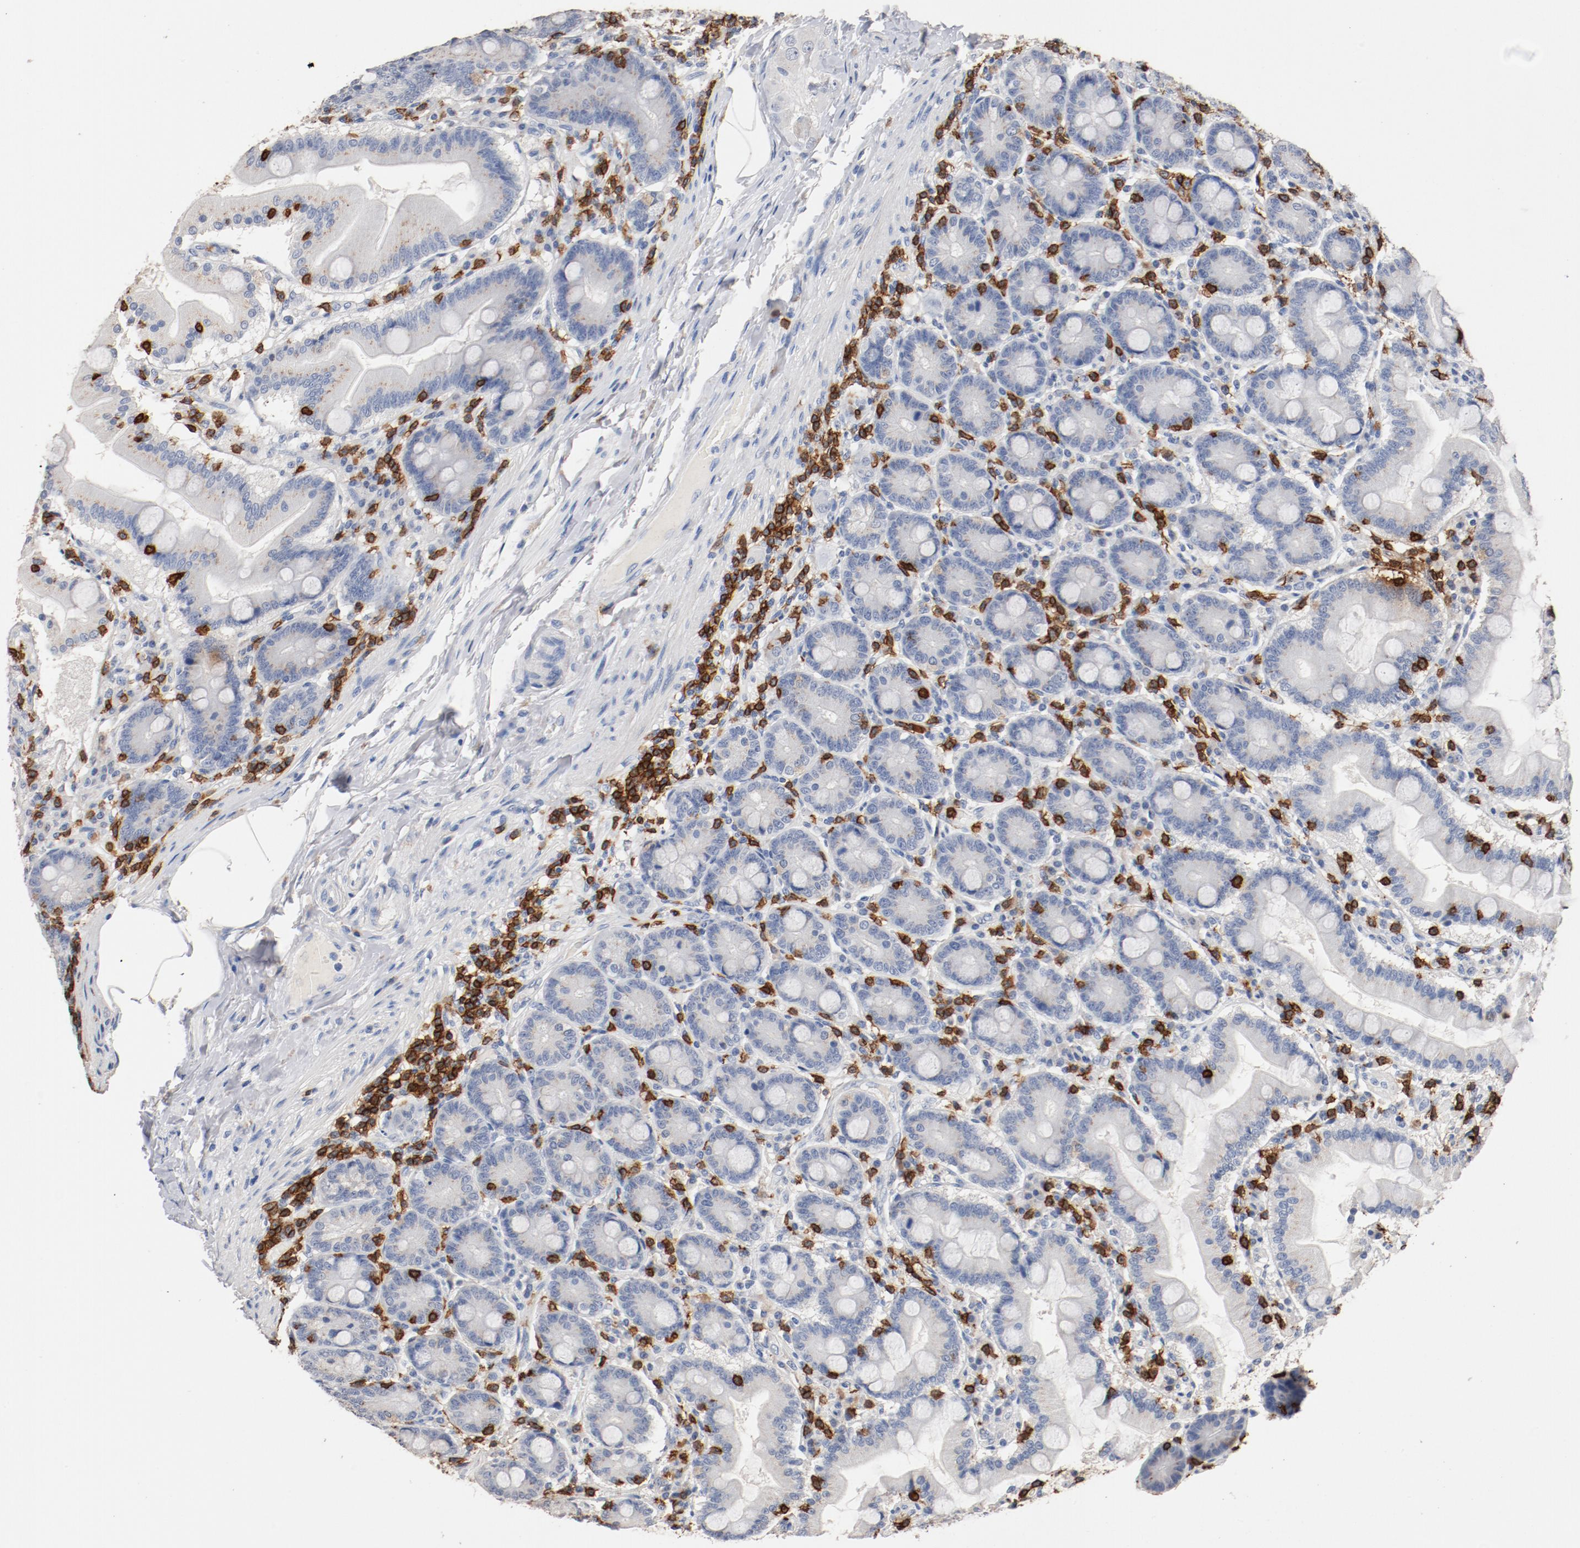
{"staining": {"intensity": "weak", "quantity": "25%-75%", "location": "cytoplasmic/membranous"}, "tissue": "duodenum", "cell_type": "Glandular cells", "image_type": "normal", "snomed": [{"axis": "morphology", "description": "Normal tissue, NOS"}, {"axis": "topography", "description": "Duodenum"}], "caption": "Weak cytoplasmic/membranous protein staining is seen in about 25%-75% of glandular cells in duodenum. The protein is shown in brown color, while the nuclei are stained blue.", "gene": "CD247", "patient": {"sex": "female", "age": 64}}